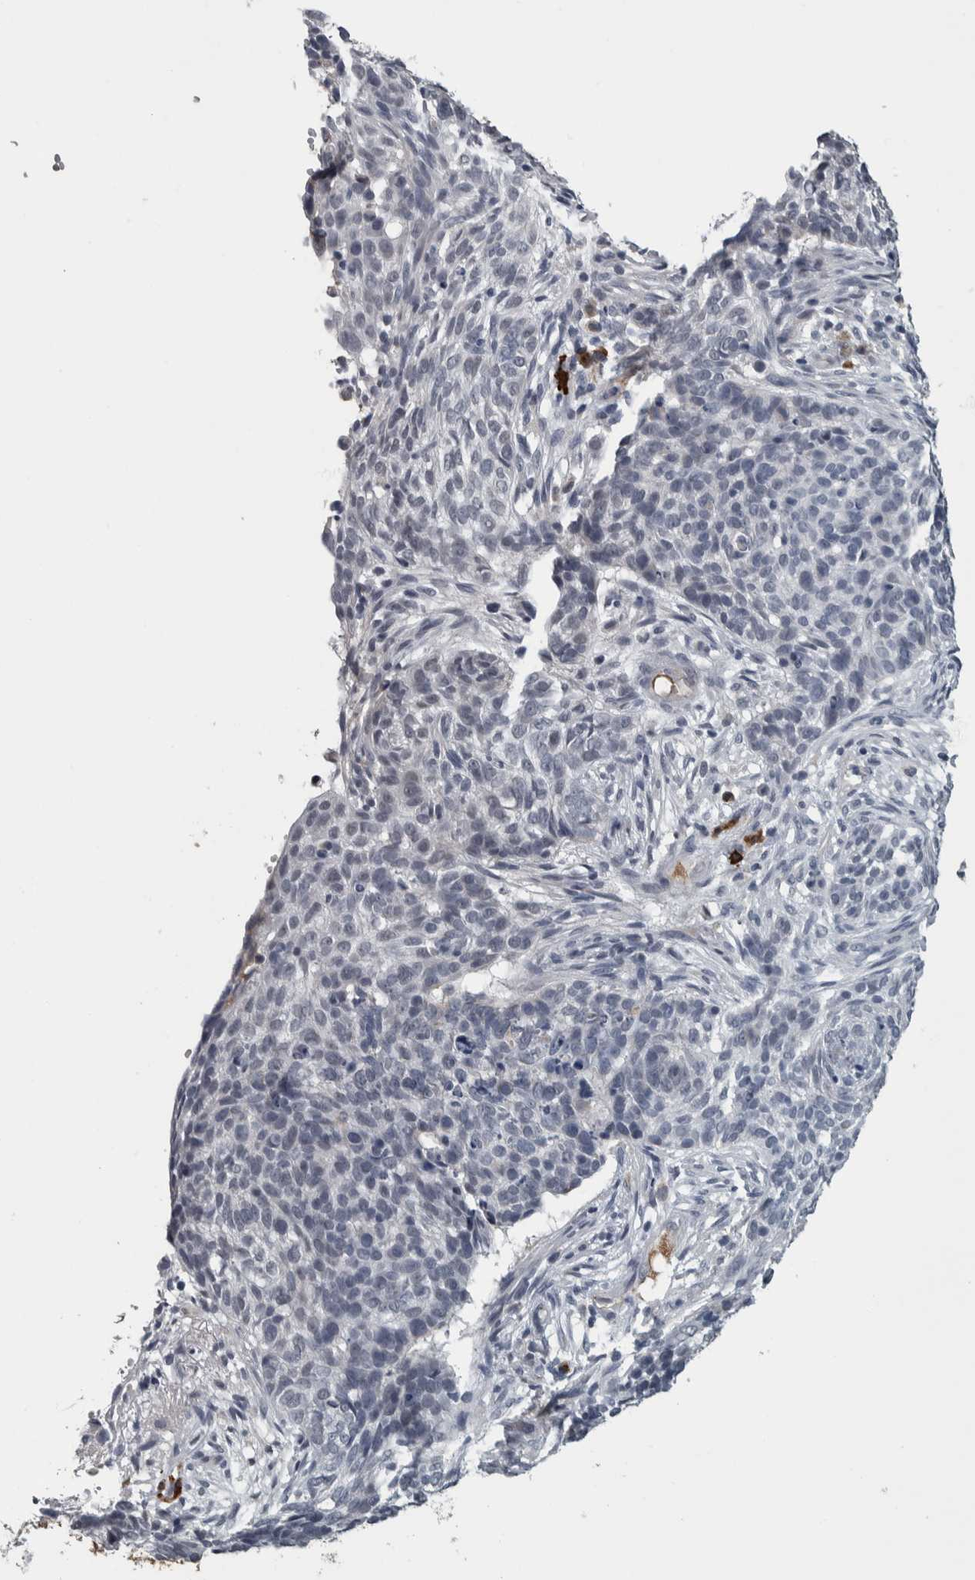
{"staining": {"intensity": "negative", "quantity": "none", "location": "none"}, "tissue": "skin cancer", "cell_type": "Tumor cells", "image_type": "cancer", "snomed": [{"axis": "morphology", "description": "Basal cell carcinoma"}, {"axis": "topography", "description": "Skin"}], "caption": "This is an IHC photomicrograph of skin cancer. There is no positivity in tumor cells.", "gene": "CAVIN4", "patient": {"sex": "male", "age": 85}}